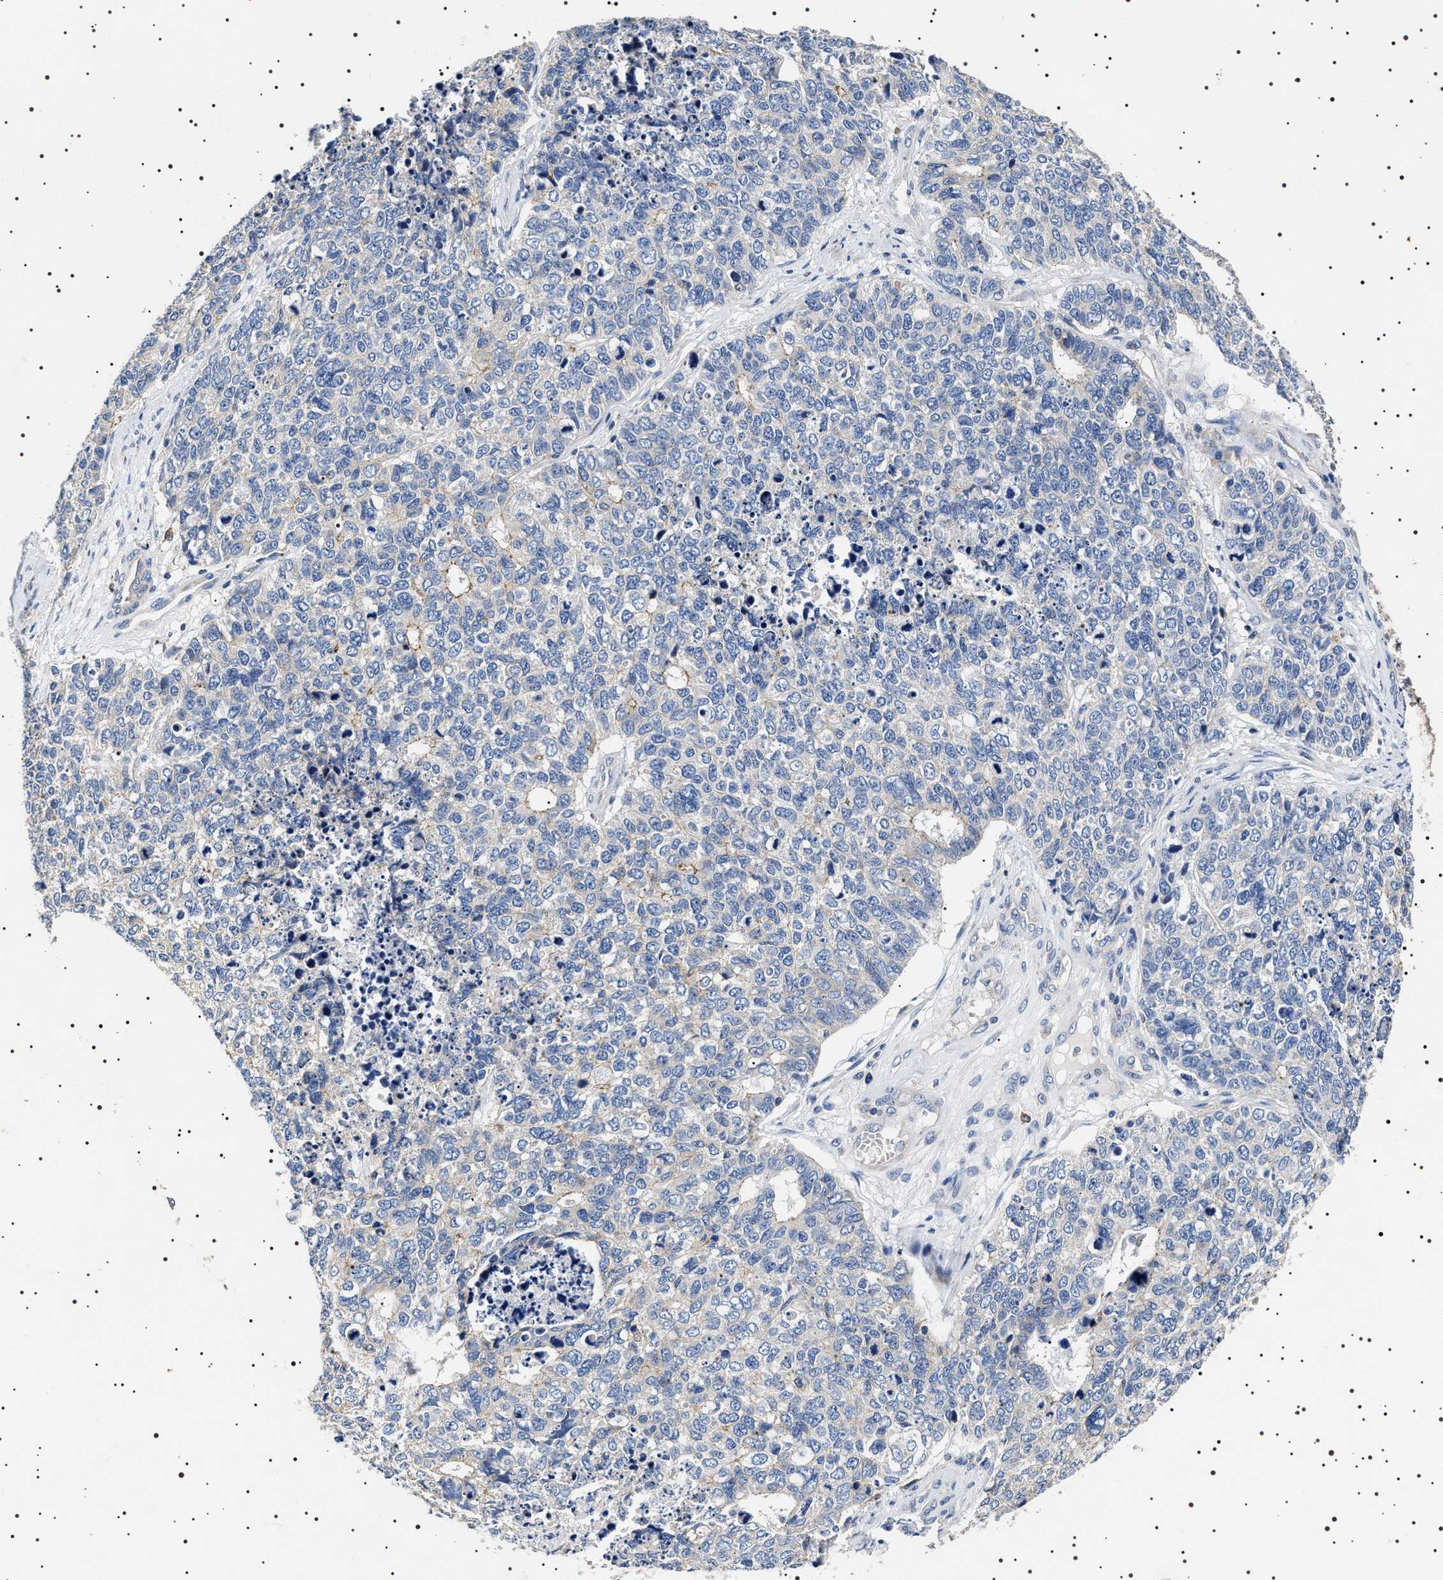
{"staining": {"intensity": "weak", "quantity": "<25%", "location": "cytoplasmic/membranous"}, "tissue": "cervical cancer", "cell_type": "Tumor cells", "image_type": "cancer", "snomed": [{"axis": "morphology", "description": "Squamous cell carcinoma, NOS"}, {"axis": "topography", "description": "Cervix"}], "caption": "IHC image of neoplastic tissue: cervical cancer stained with DAB reveals no significant protein positivity in tumor cells. (DAB (3,3'-diaminobenzidine) immunohistochemistry, high magnification).", "gene": "SLC4A7", "patient": {"sex": "female", "age": 63}}